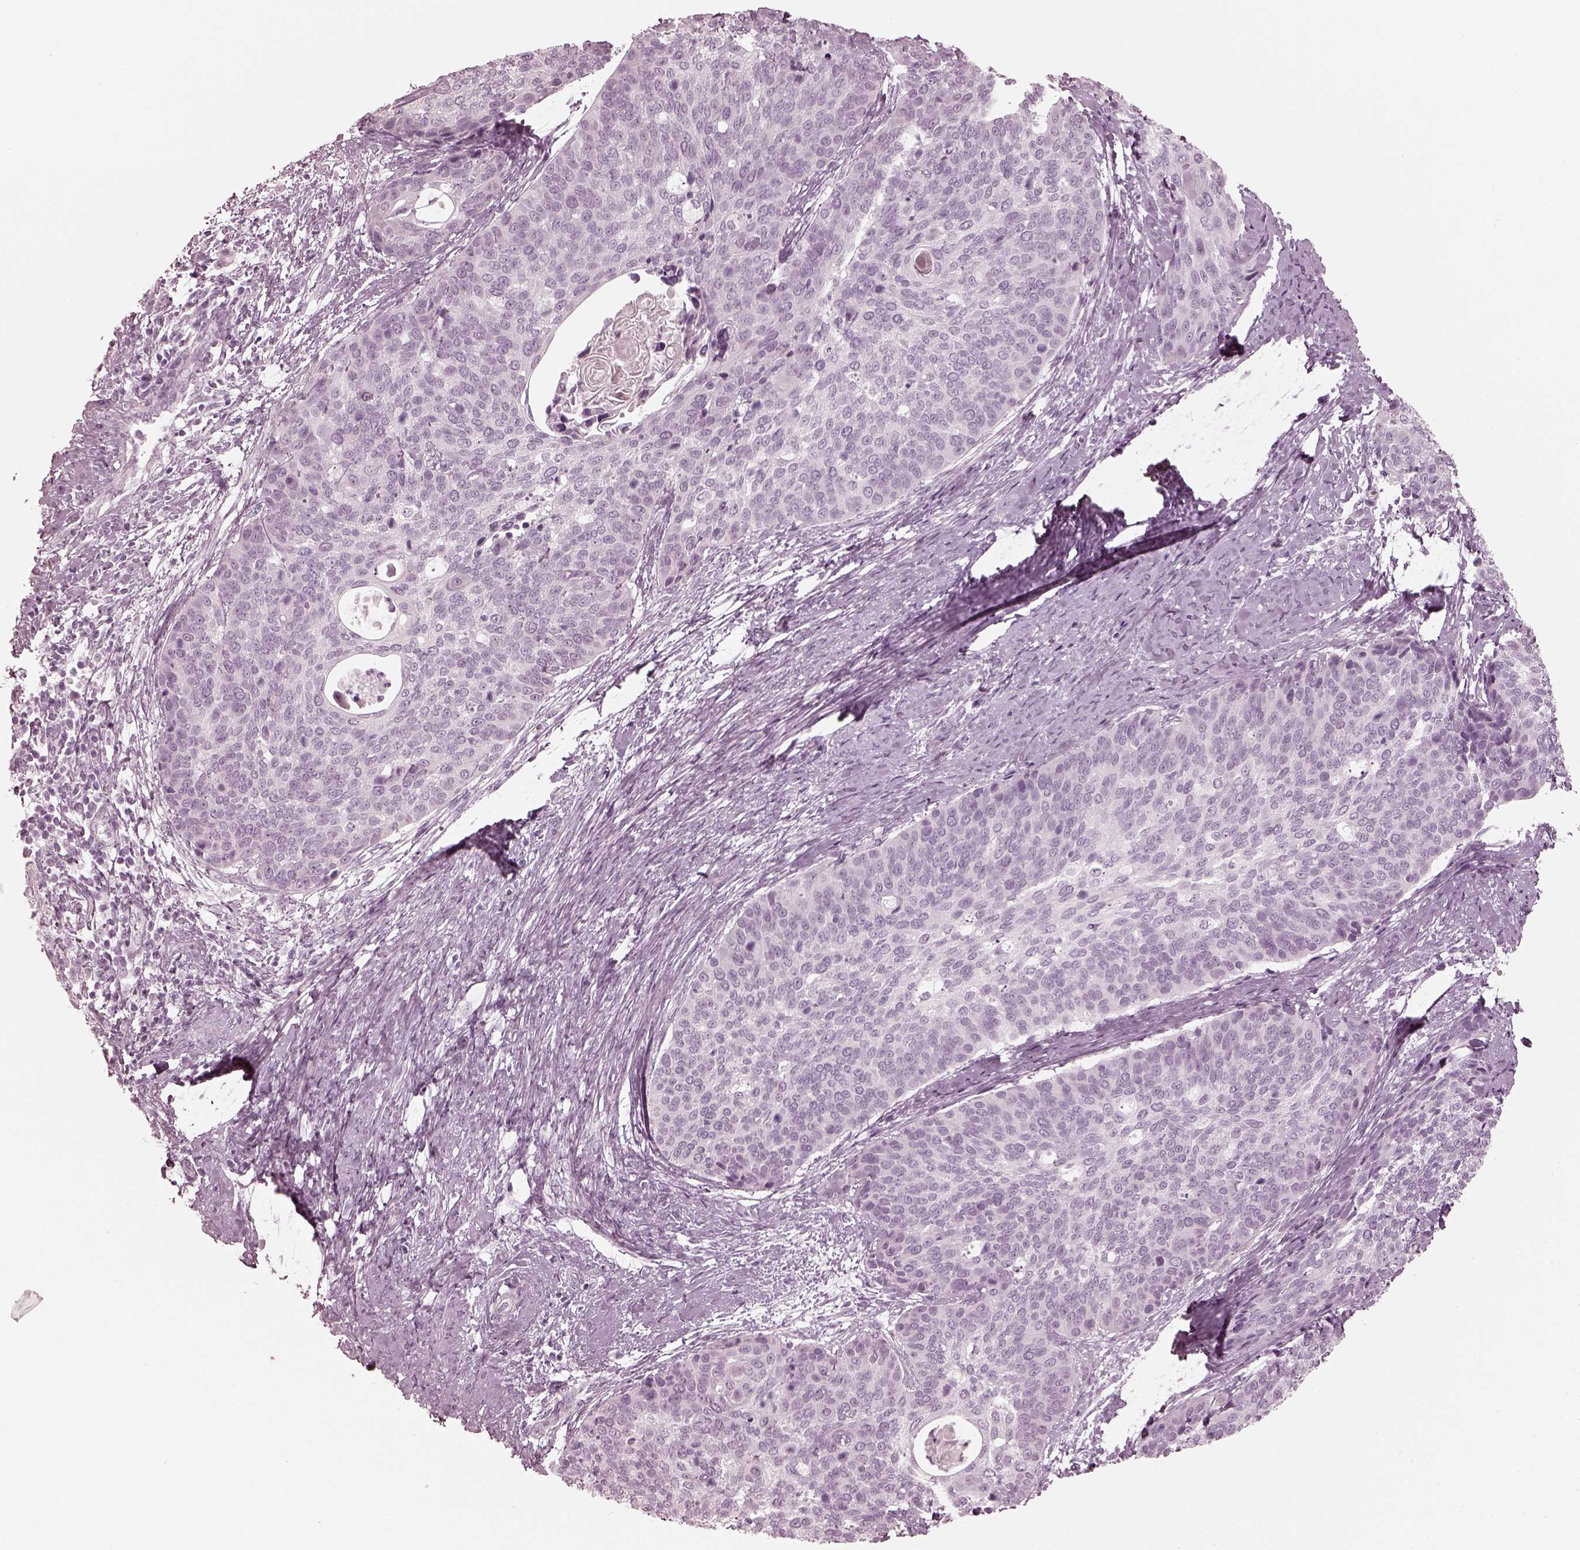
{"staining": {"intensity": "negative", "quantity": "none", "location": "none"}, "tissue": "cervical cancer", "cell_type": "Tumor cells", "image_type": "cancer", "snomed": [{"axis": "morphology", "description": "Squamous cell carcinoma, NOS"}, {"axis": "topography", "description": "Cervix"}], "caption": "This is an IHC histopathology image of human cervical cancer. There is no staining in tumor cells.", "gene": "SAXO2", "patient": {"sex": "female", "age": 69}}